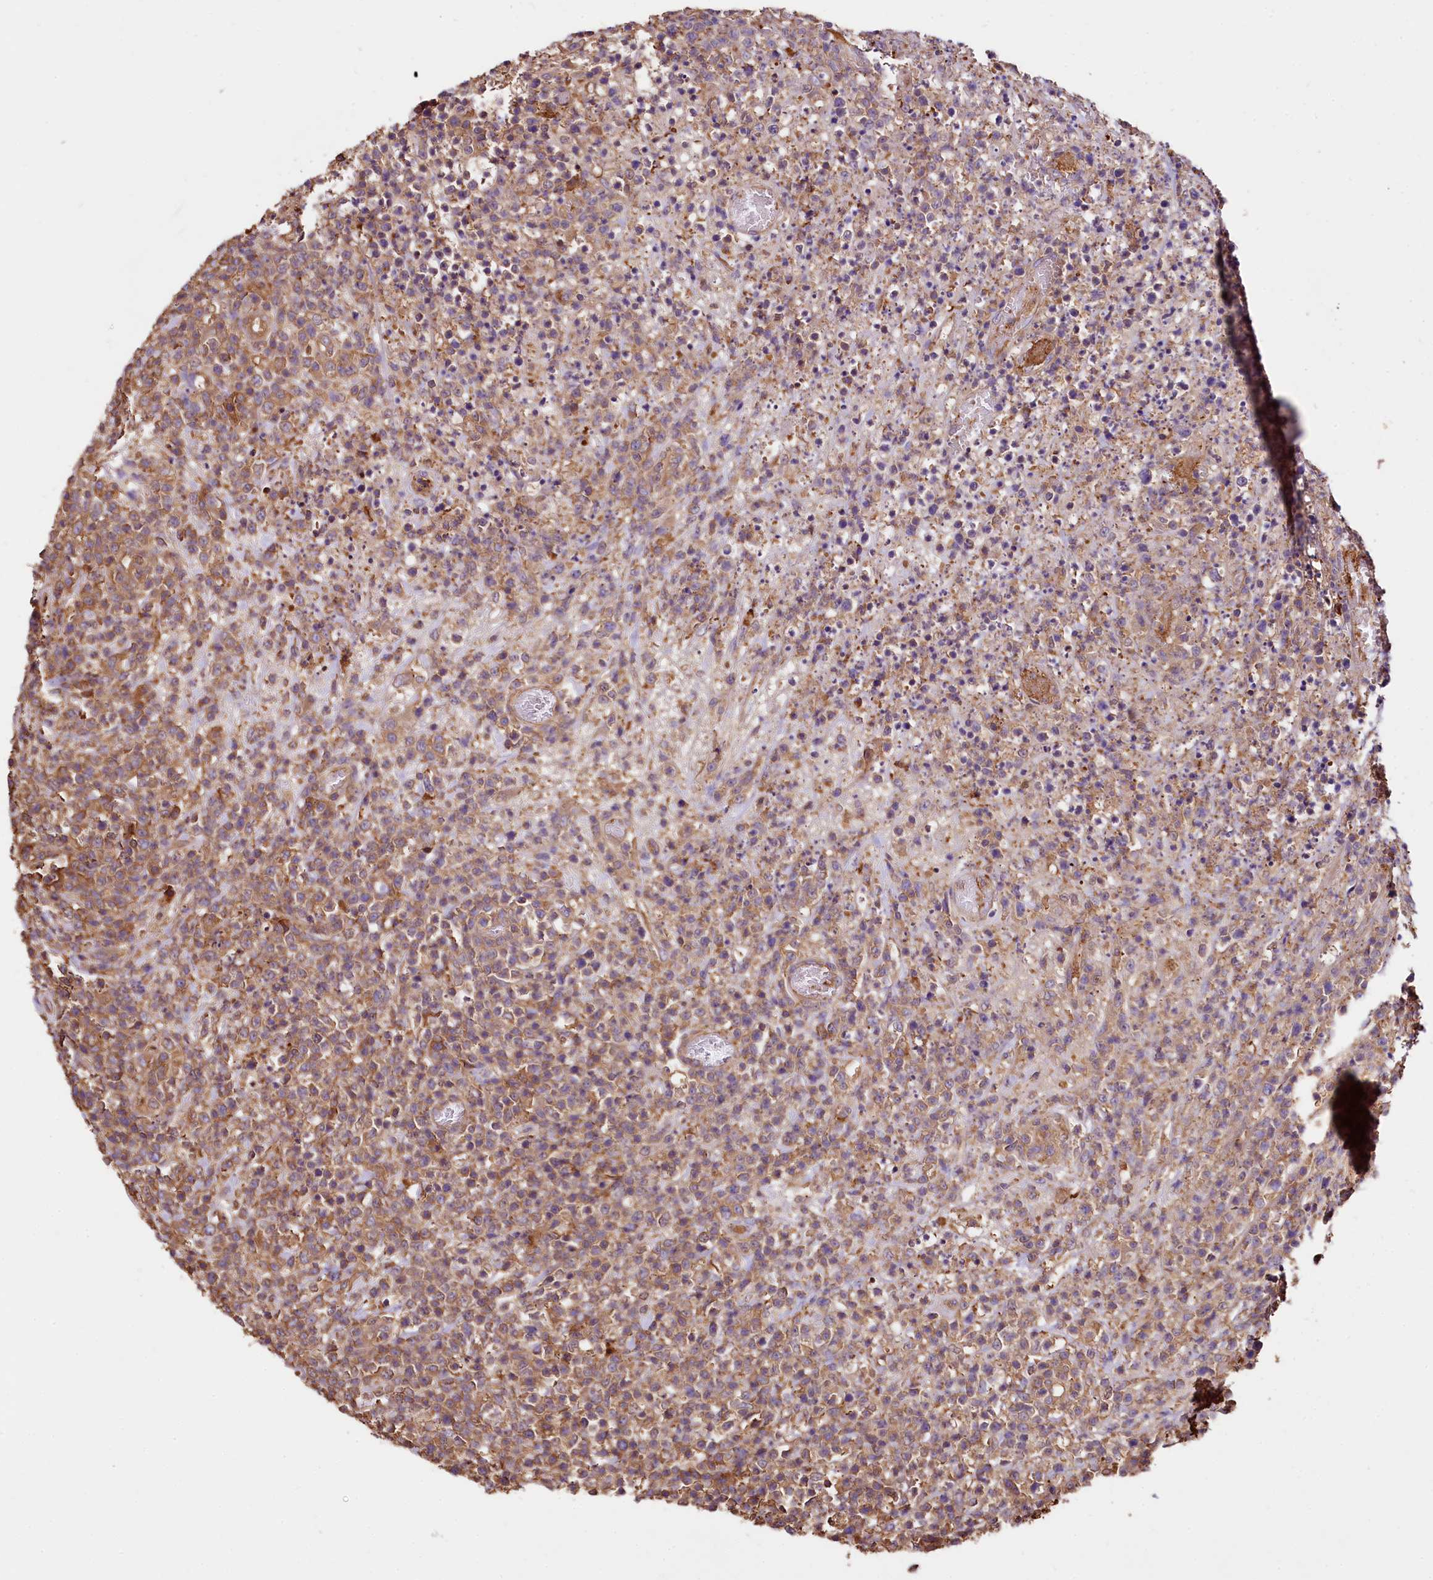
{"staining": {"intensity": "moderate", "quantity": ">75%", "location": "cytoplasmic/membranous"}, "tissue": "lymphoma", "cell_type": "Tumor cells", "image_type": "cancer", "snomed": [{"axis": "morphology", "description": "Malignant lymphoma, non-Hodgkin's type, High grade"}, {"axis": "topography", "description": "Colon"}], "caption": "Immunohistochemistry histopathology image of high-grade malignant lymphoma, non-Hodgkin's type stained for a protein (brown), which shows medium levels of moderate cytoplasmic/membranous positivity in approximately >75% of tumor cells.", "gene": "RARS2", "patient": {"sex": "female", "age": 53}}